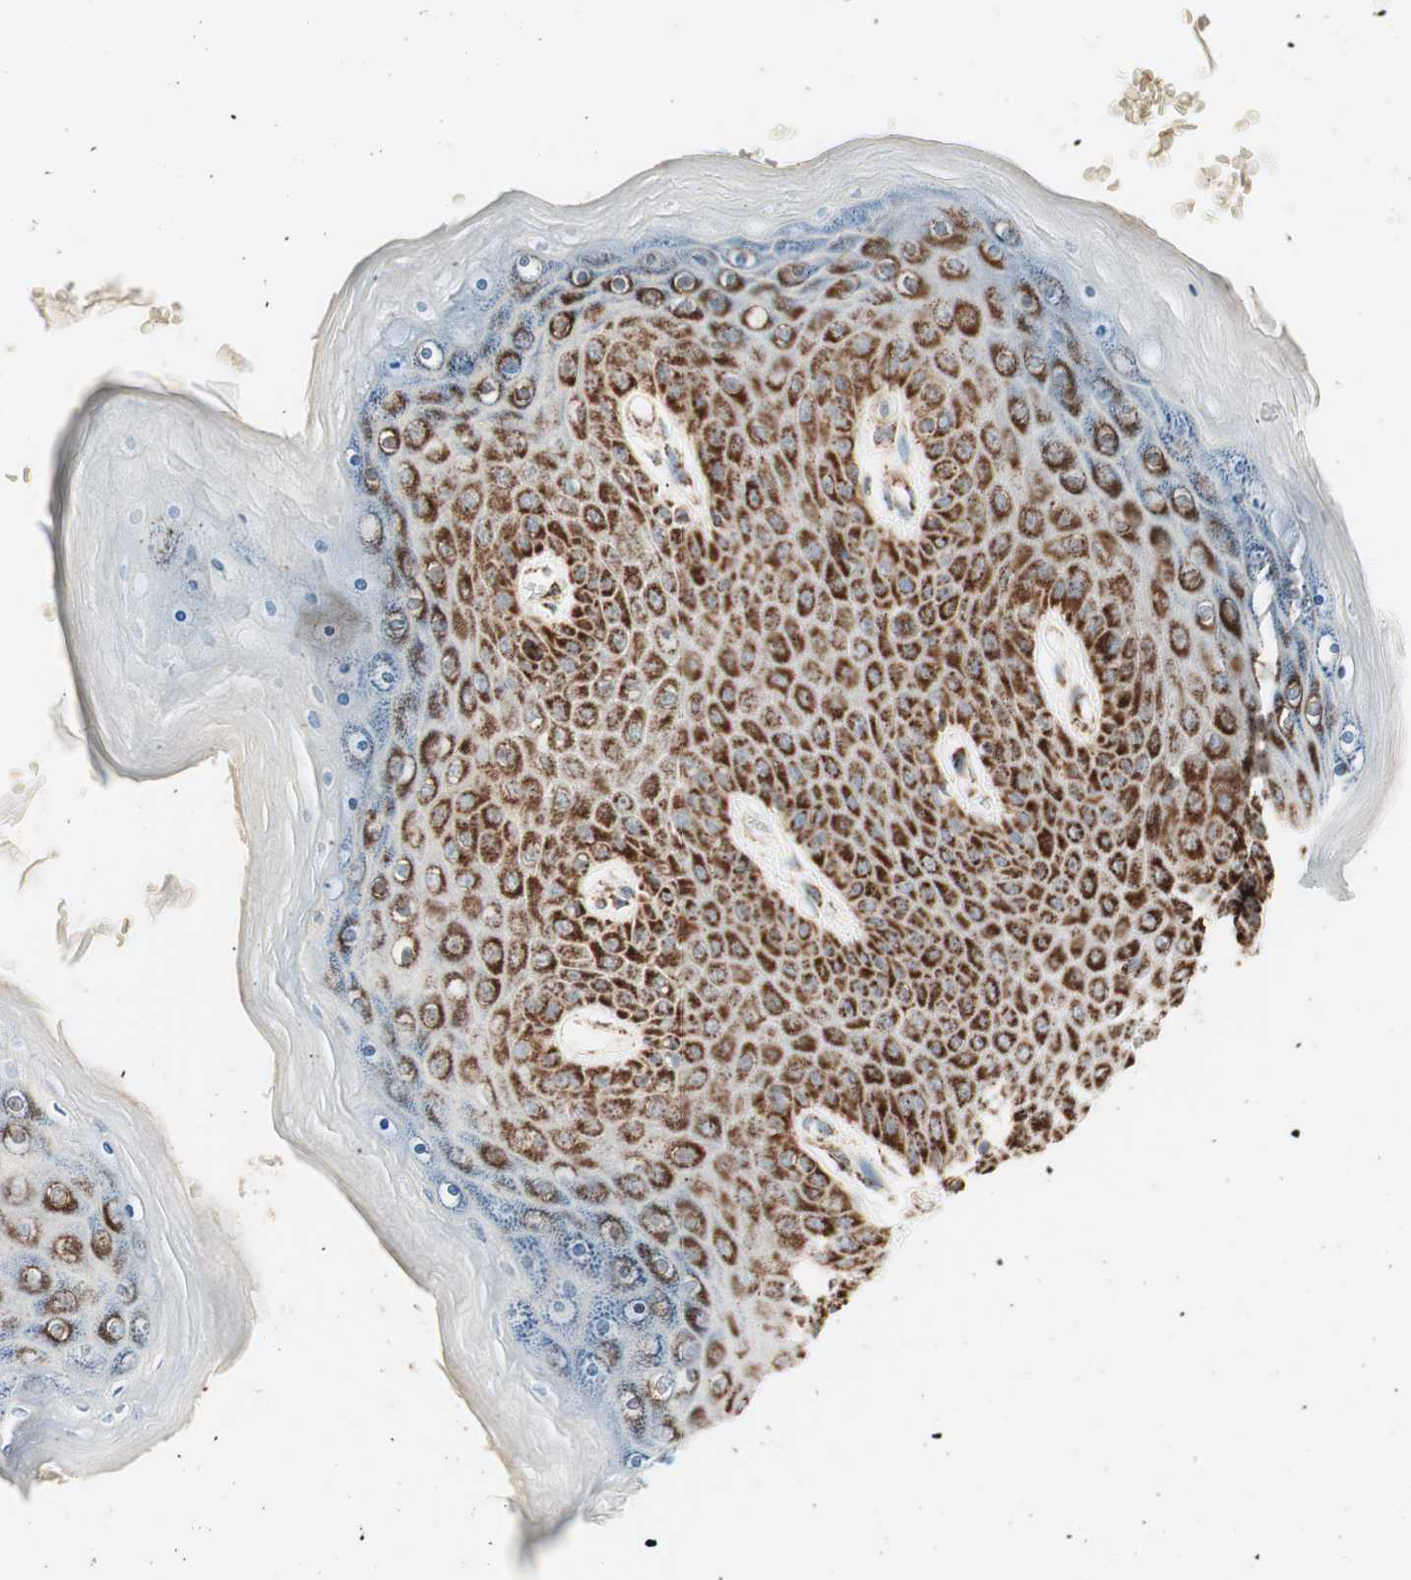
{"staining": {"intensity": "strong", "quantity": ">75%", "location": "cytoplasmic/membranous"}, "tissue": "skin", "cell_type": "Epidermal cells", "image_type": "normal", "snomed": [{"axis": "morphology", "description": "Normal tissue, NOS"}, {"axis": "topography", "description": "Anal"}], "caption": "Protein staining of unremarkable skin displays strong cytoplasmic/membranous positivity in about >75% of epidermal cells. (DAB (3,3'-diaminobenzidine) IHC, brown staining for protein, blue staining for nuclei).", "gene": "TOMM20", "patient": {"sex": "female", "age": 46}}